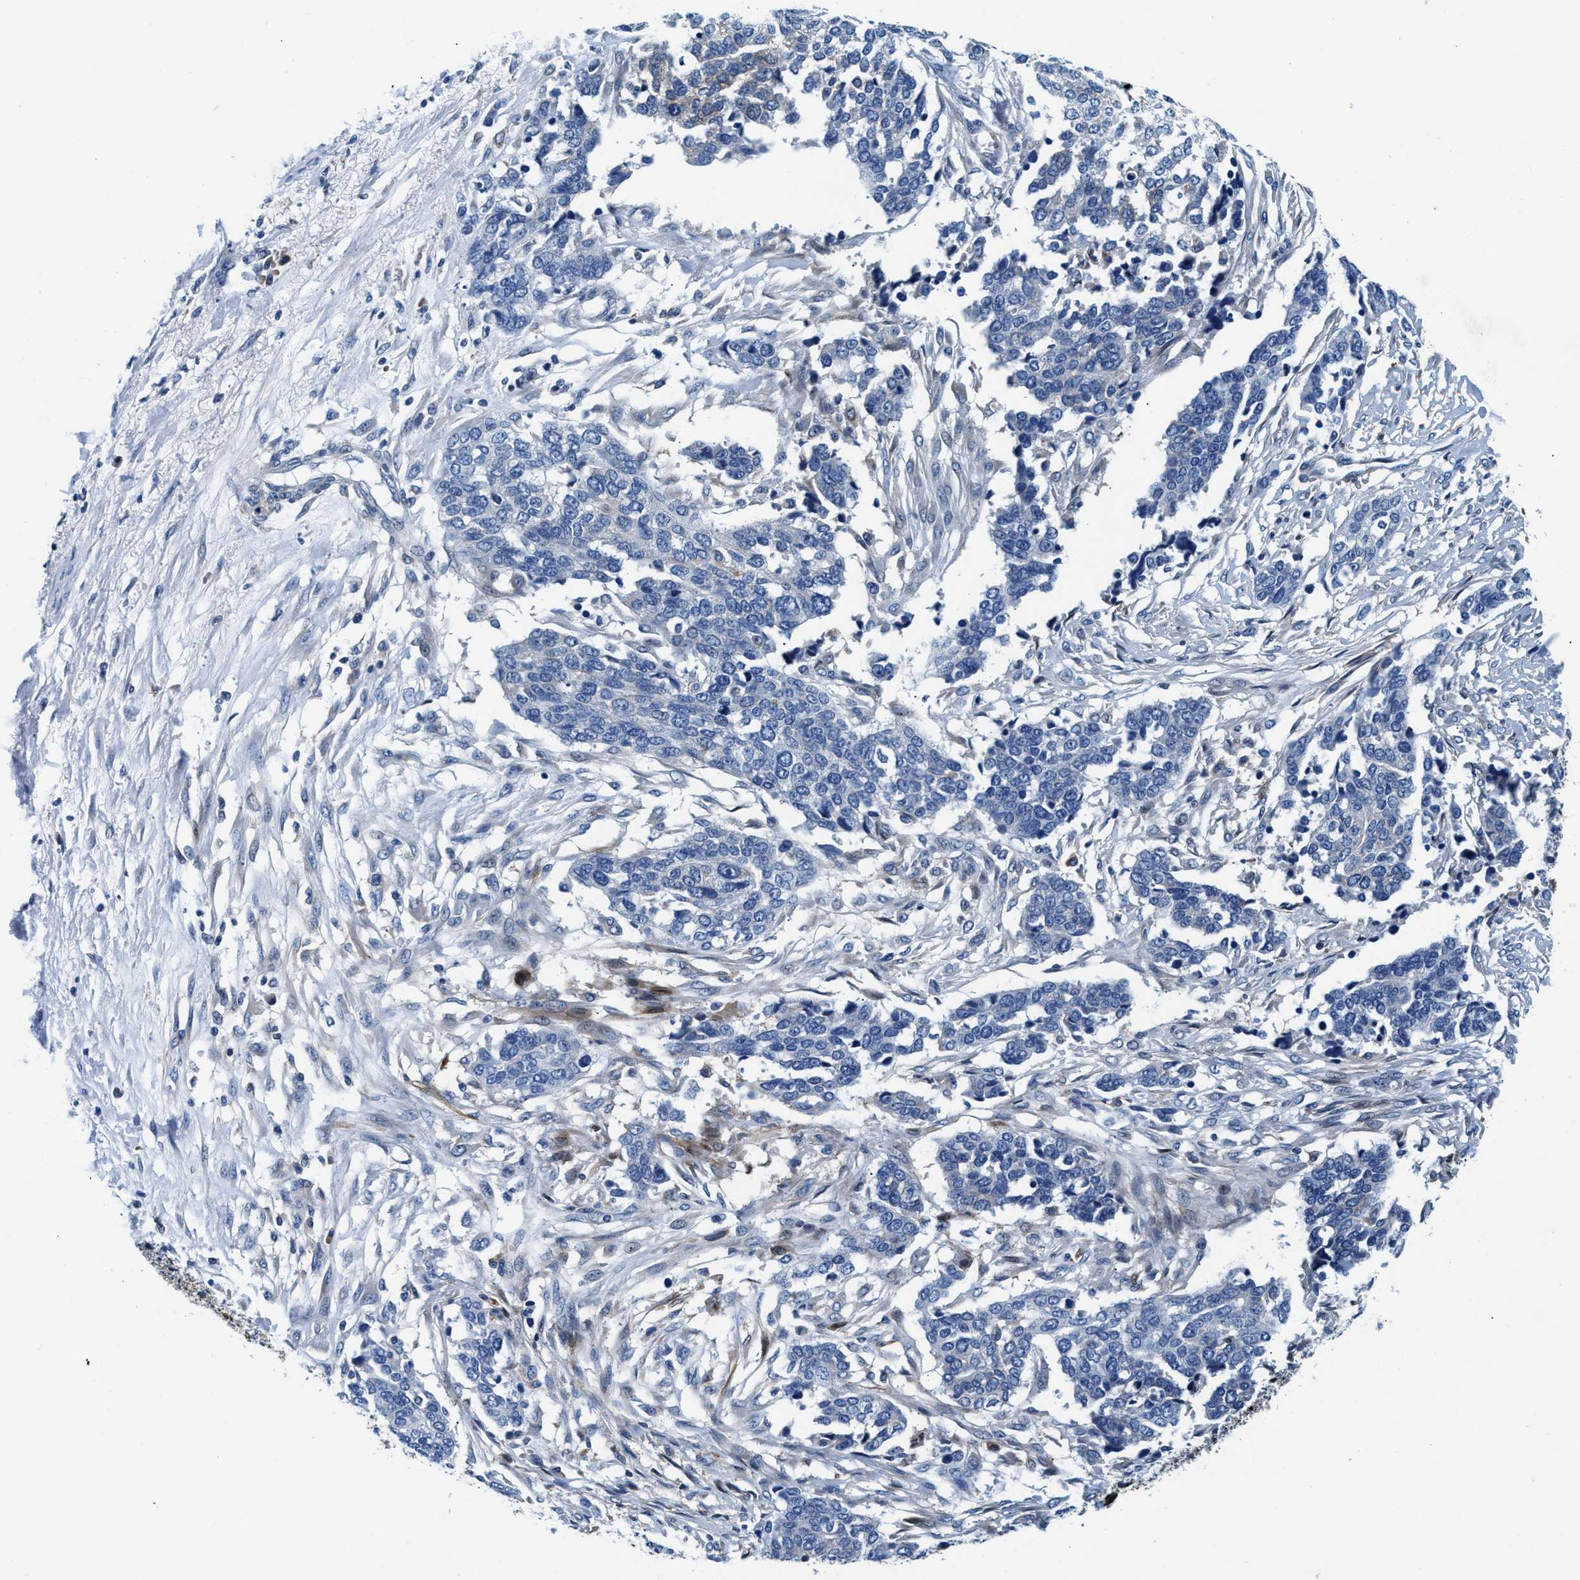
{"staining": {"intensity": "negative", "quantity": "none", "location": "none"}, "tissue": "ovarian cancer", "cell_type": "Tumor cells", "image_type": "cancer", "snomed": [{"axis": "morphology", "description": "Cystadenocarcinoma, serous, NOS"}, {"axis": "topography", "description": "Ovary"}], "caption": "The image displays no significant staining in tumor cells of ovarian serous cystadenocarcinoma.", "gene": "SLFN11", "patient": {"sex": "female", "age": 44}}